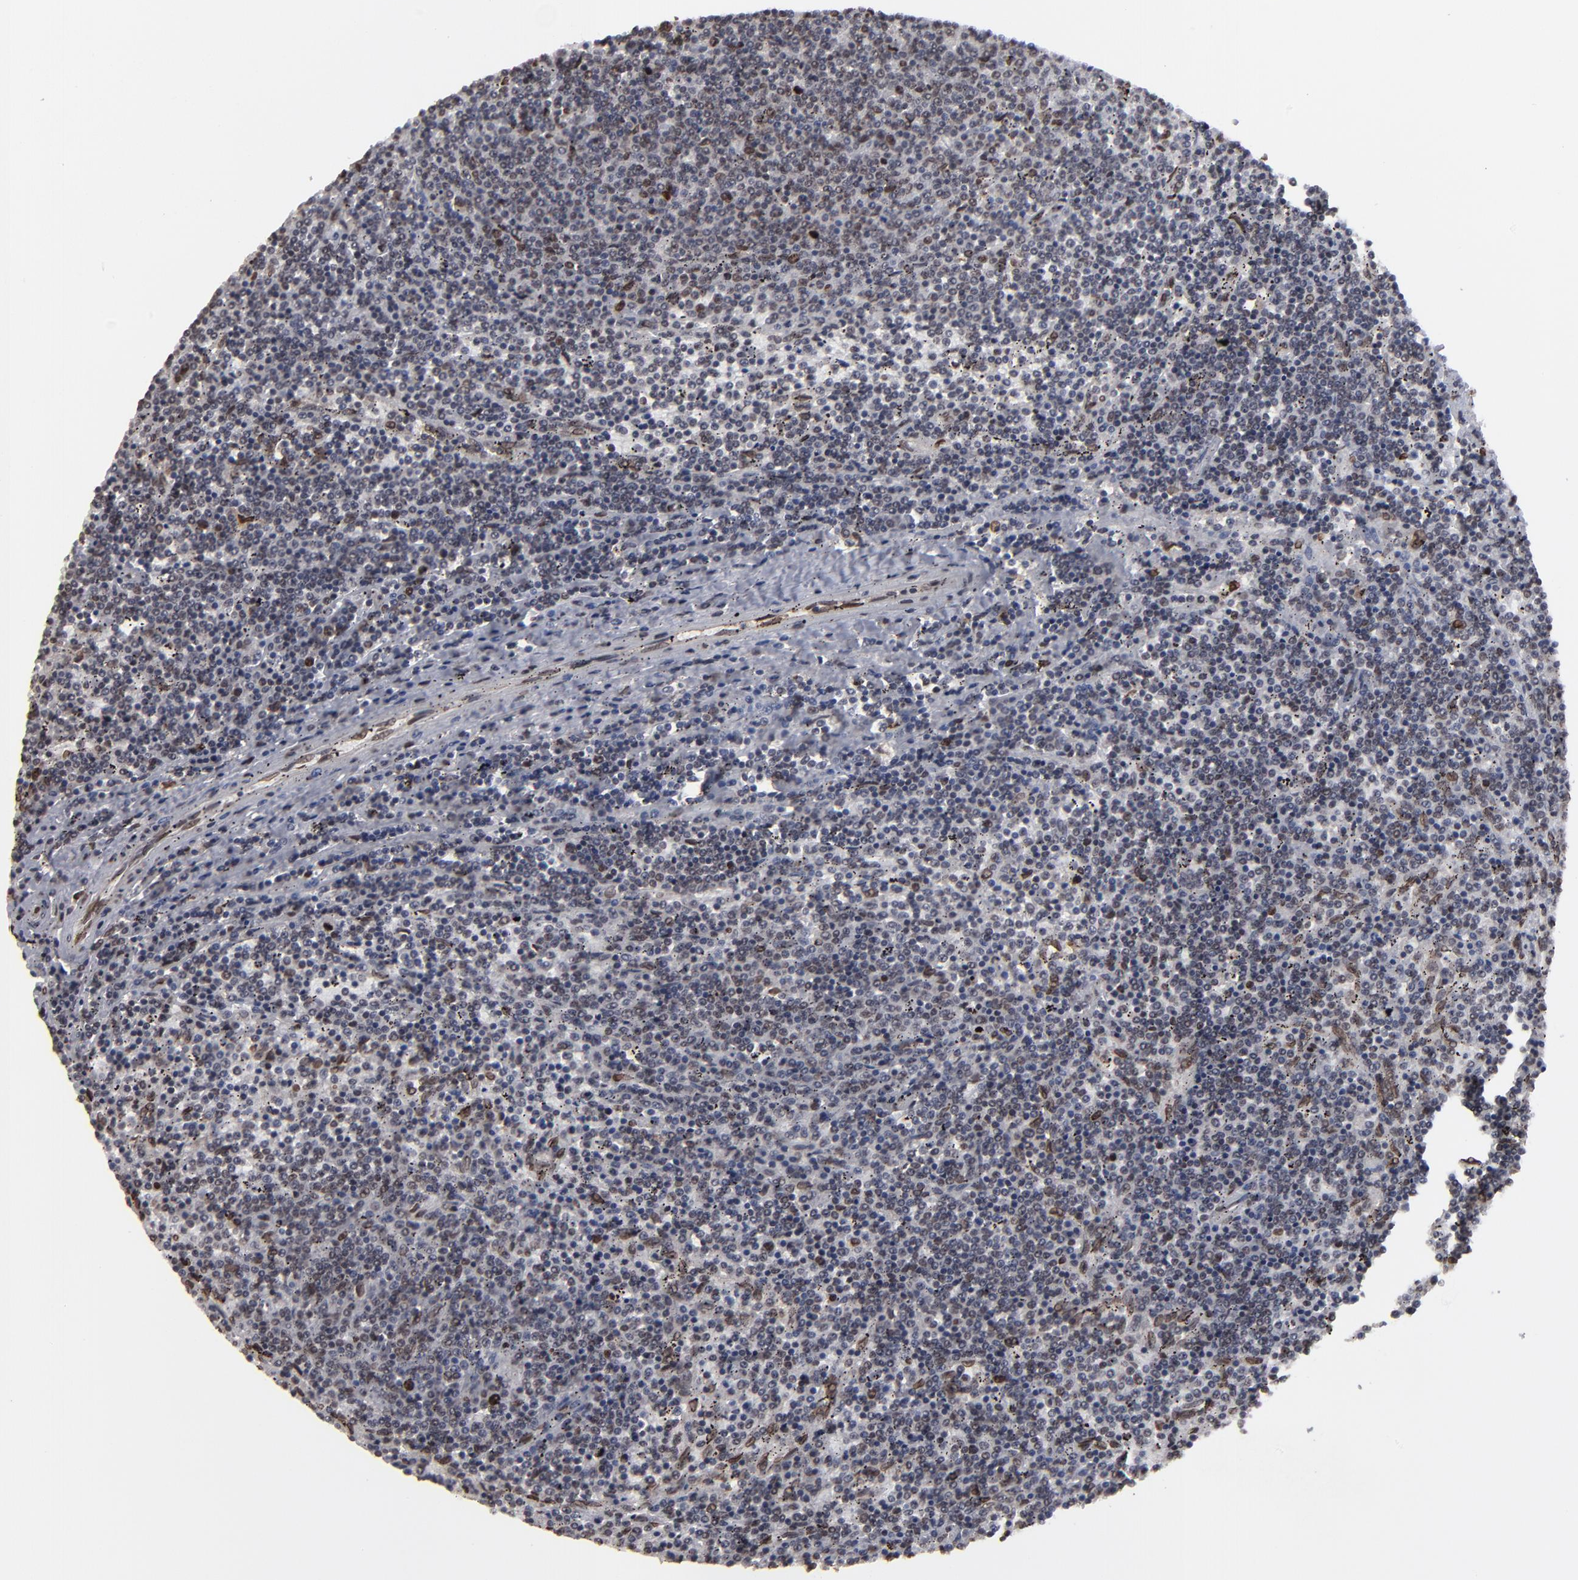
{"staining": {"intensity": "weak", "quantity": "25%-75%", "location": "nuclear"}, "tissue": "lymphoma", "cell_type": "Tumor cells", "image_type": "cancer", "snomed": [{"axis": "morphology", "description": "Malignant lymphoma, non-Hodgkin's type, Low grade"}, {"axis": "topography", "description": "Spleen"}], "caption": "IHC image of human low-grade malignant lymphoma, non-Hodgkin's type stained for a protein (brown), which shows low levels of weak nuclear staining in approximately 25%-75% of tumor cells.", "gene": "BAZ1A", "patient": {"sex": "female", "age": 50}}